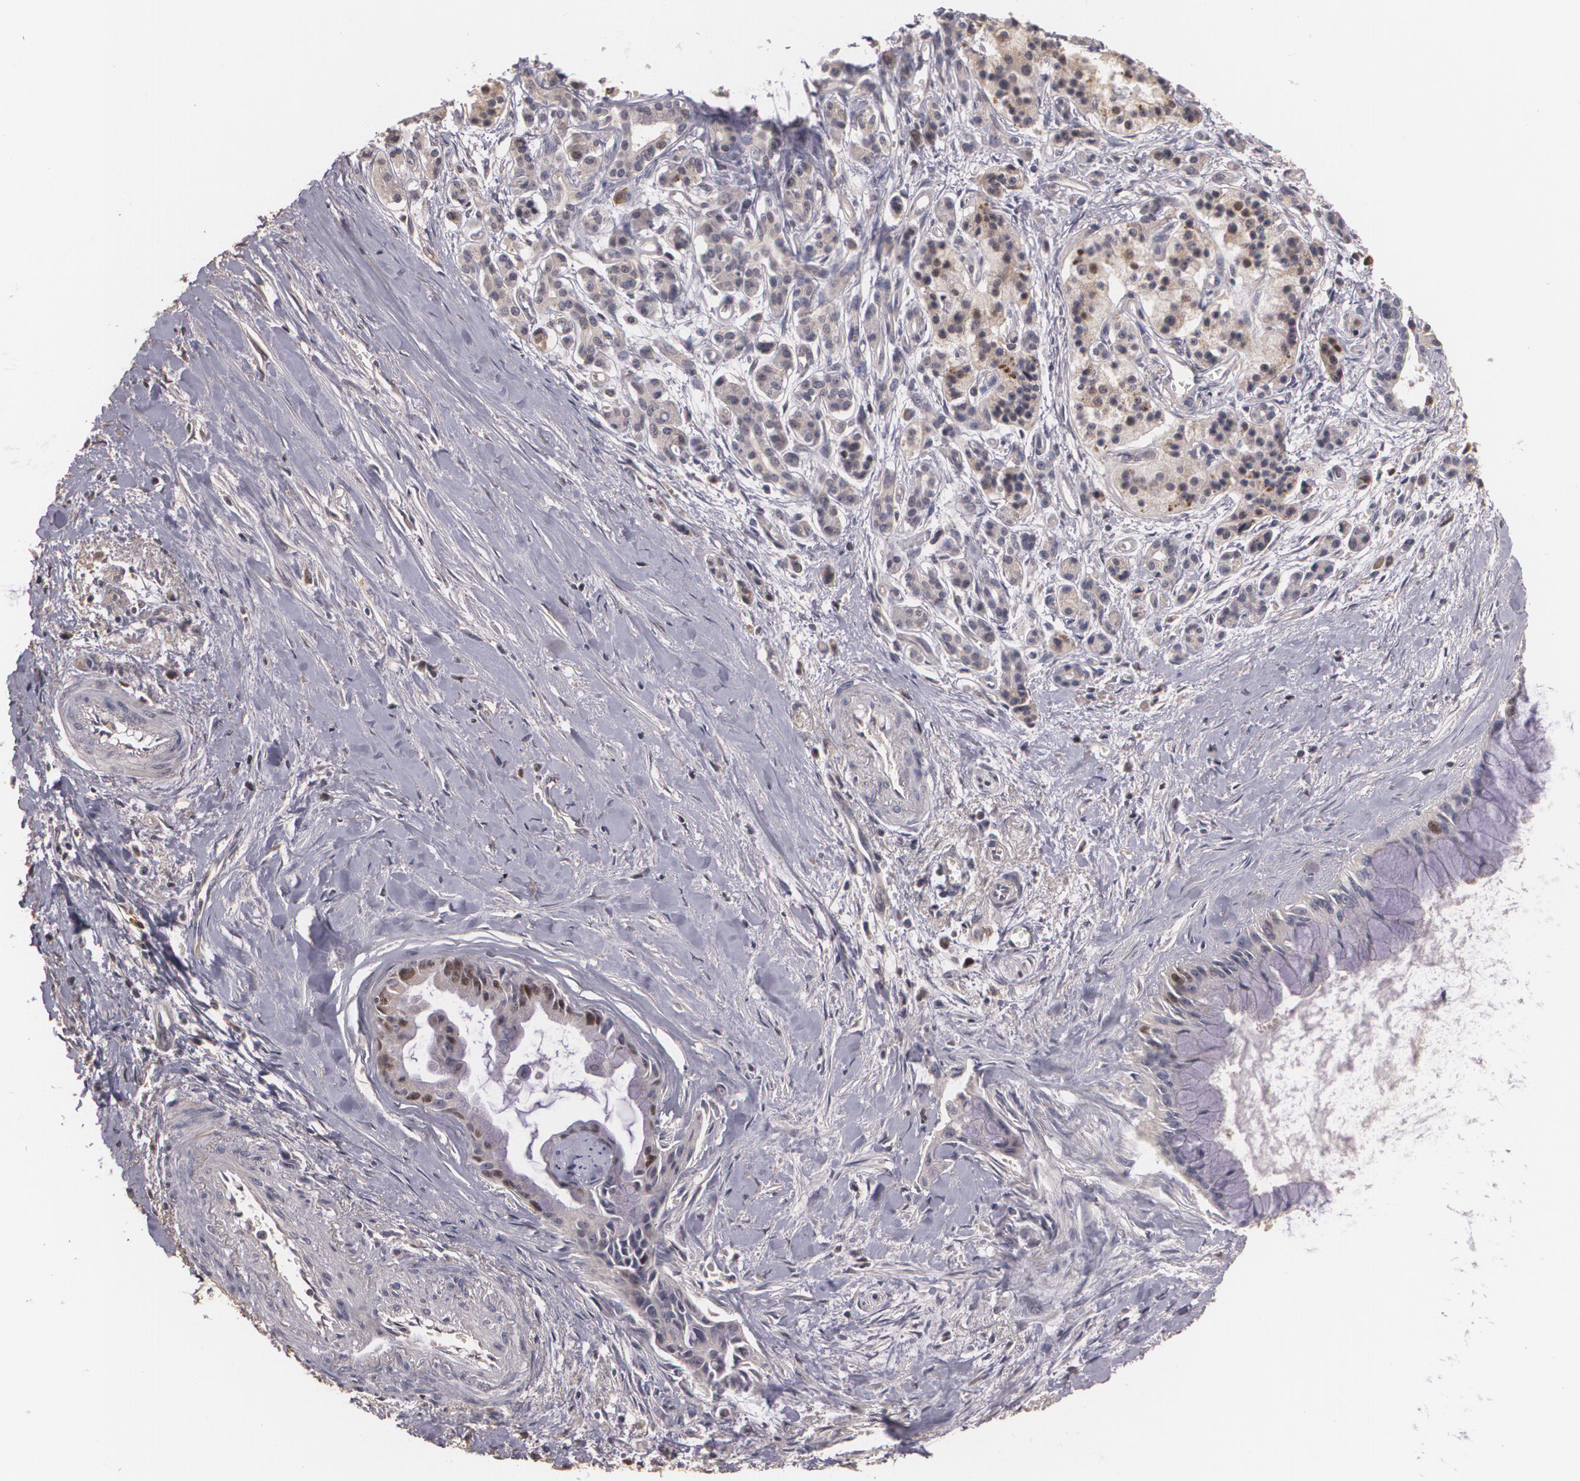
{"staining": {"intensity": "weak", "quantity": "25%-75%", "location": "cytoplasmic/membranous,nuclear"}, "tissue": "pancreatic cancer", "cell_type": "Tumor cells", "image_type": "cancer", "snomed": [{"axis": "morphology", "description": "Adenocarcinoma, NOS"}, {"axis": "topography", "description": "Pancreas"}], "caption": "Immunohistochemical staining of human adenocarcinoma (pancreatic) reveals low levels of weak cytoplasmic/membranous and nuclear staining in approximately 25%-75% of tumor cells.", "gene": "BRCA1", "patient": {"sex": "male", "age": 59}}